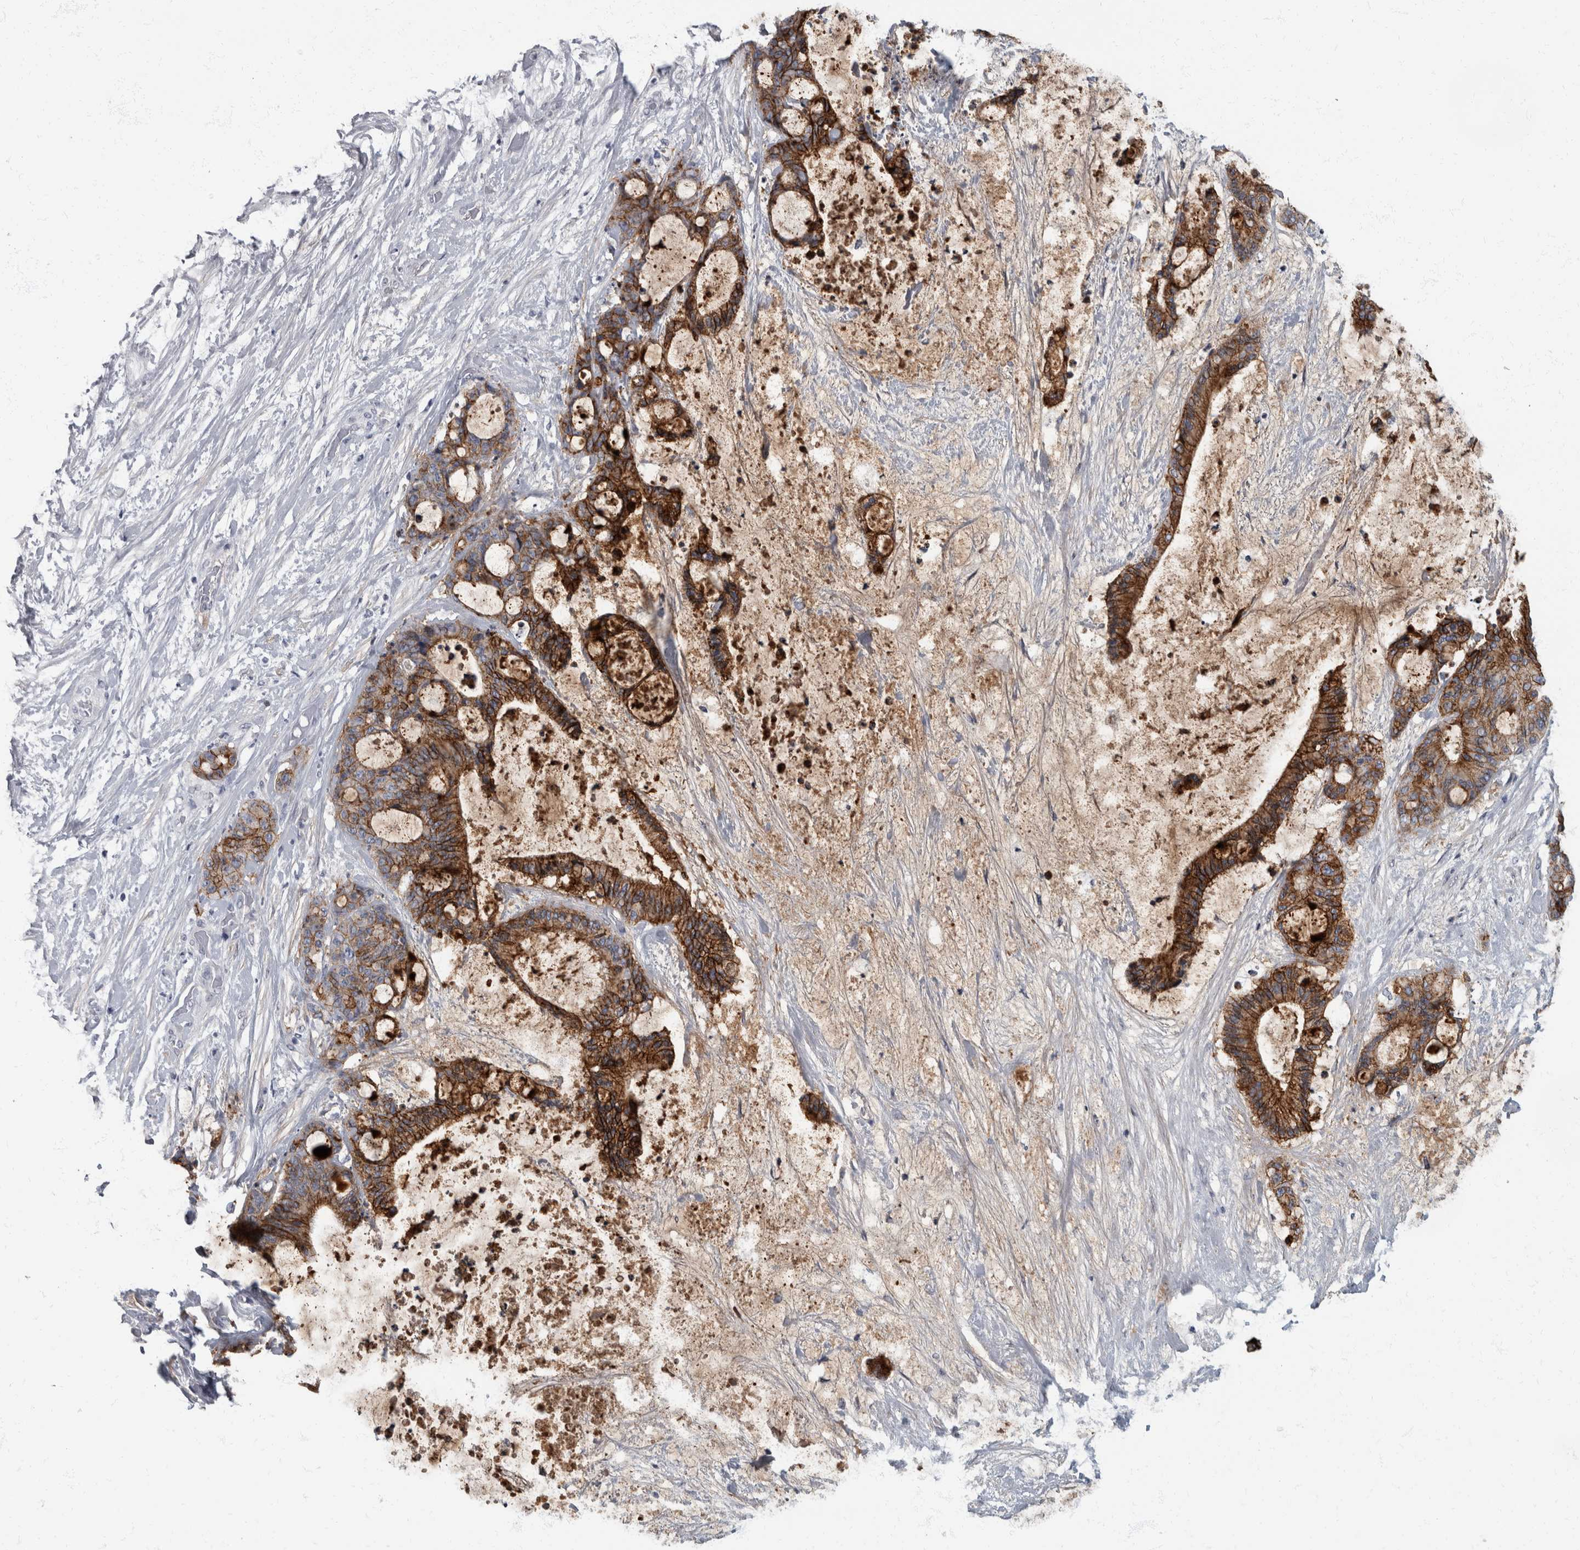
{"staining": {"intensity": "strong", "quantity": ">75%", "location": "cytoplasmic/membranous"}, "tissue": "liver cancer", "cell_type": "Tumor cells", "image_type": "cancer", "snomed": [{"axis": "morphology", "description": "Cholangiocarcinoma"}, {"axis": "topography", "description": "Liver"}], "caption": "Strong cytoplasmic/membranous expression is appreciated in approximately >75% of tumor cells in liver cancer (cholangiocarcinoma). Ihc stains the protein in brown and the nuclei are stained blue.", "gene": "DSG2", "patient": {"sex": "female", "age": 73}}